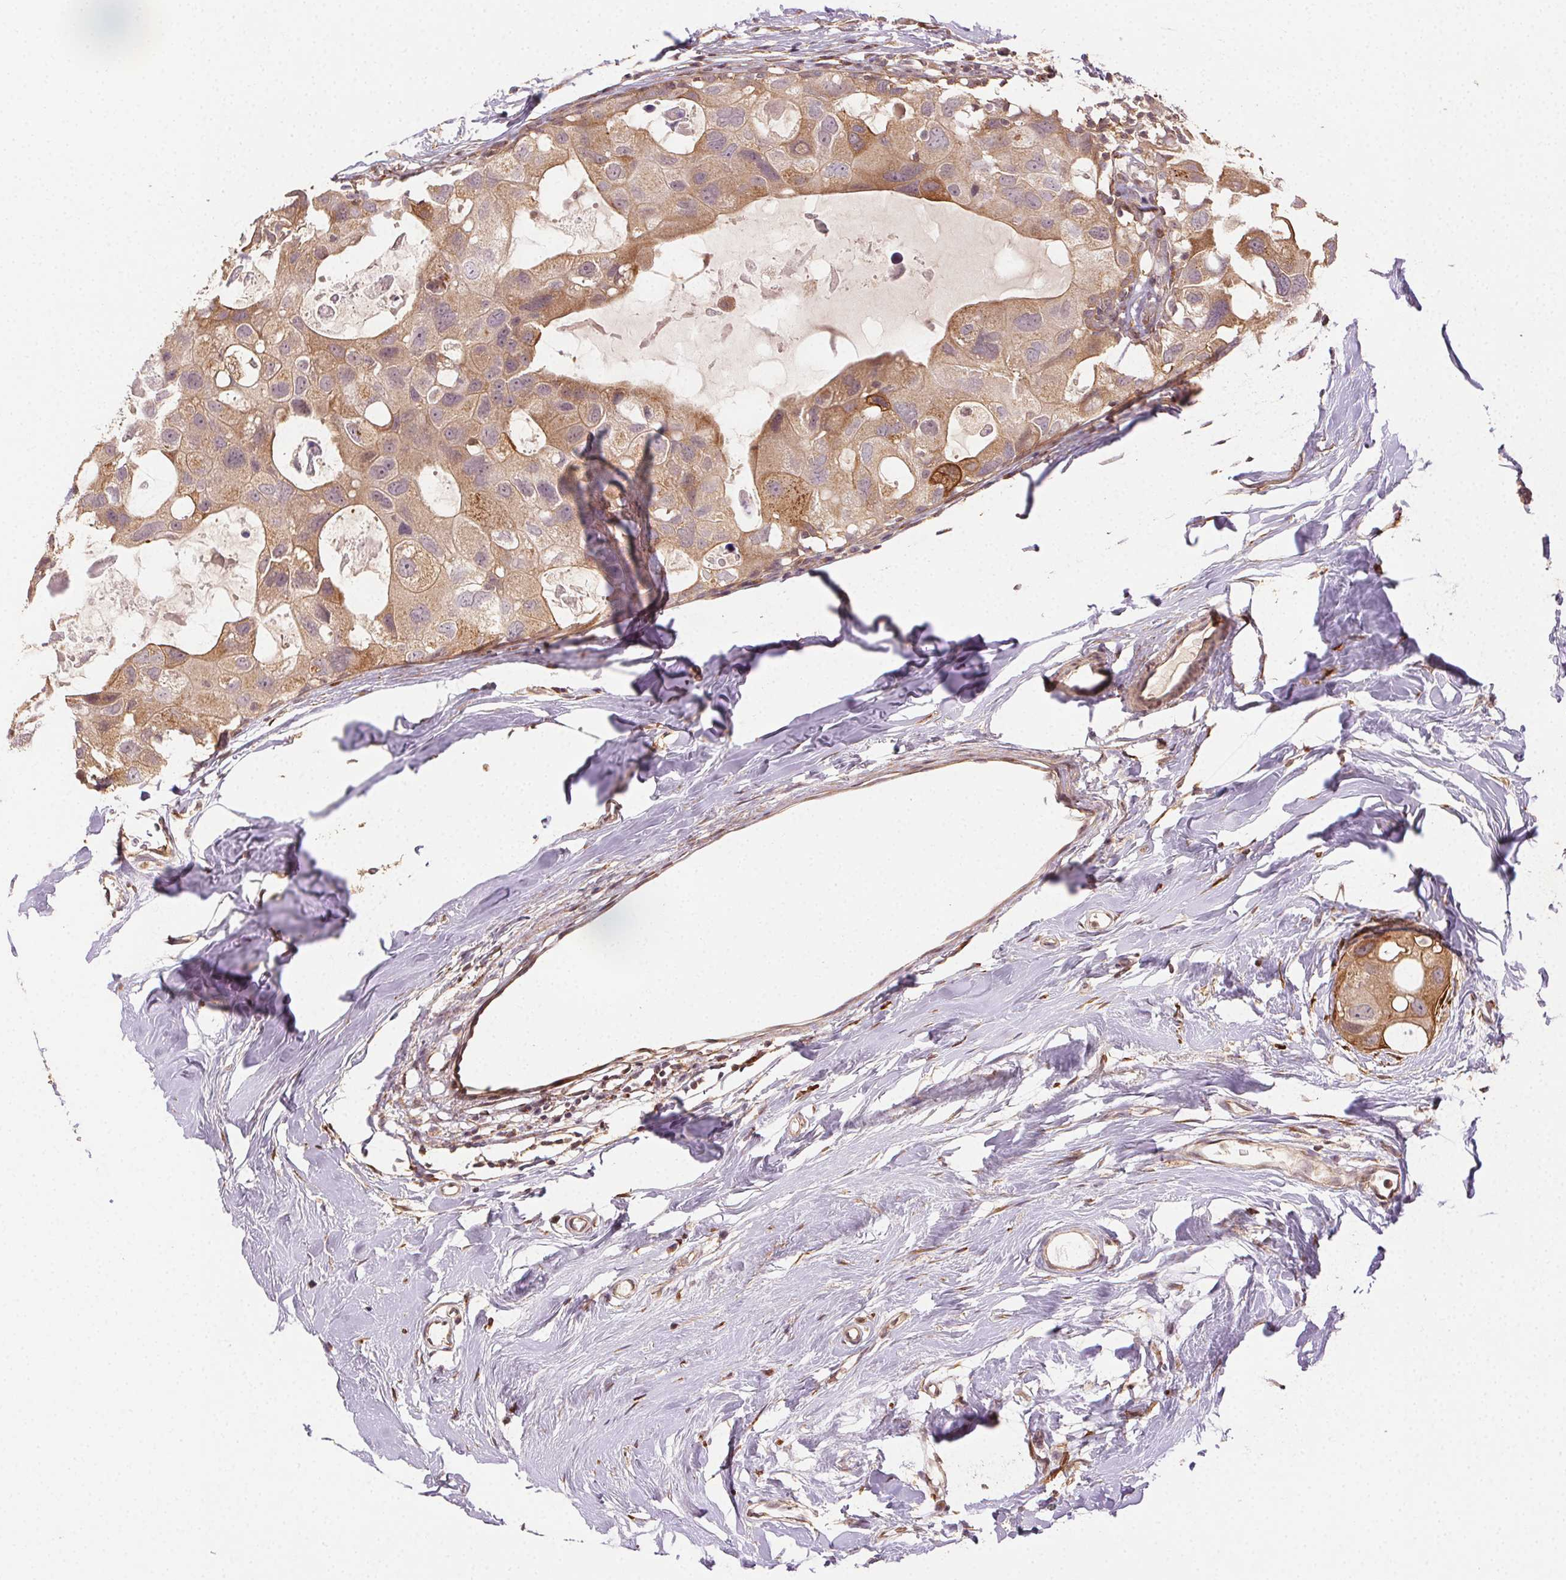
{"staining": {"intensity": "moderate", "quantity": ">75%", "location": "cytoplasmic/membranous"}, "tissue": "breast cancer", "cell_type": "Tumor cells", "image_type": "cancer", "snomed": [{"axis": "morphology", "description": "Duct carcinoma"}, {"axis": "topography", "description": "Breast"}], "caption": "Immunohistochemical staining of breast cancer (infiltrating ductal carcinoma) exhibits medium levels of moderate cytoplasmic/membranous expression in approximately >75% of tumor cells.", "gene": "KLHL15", "patient": {"sex": "female", "age": 43}}